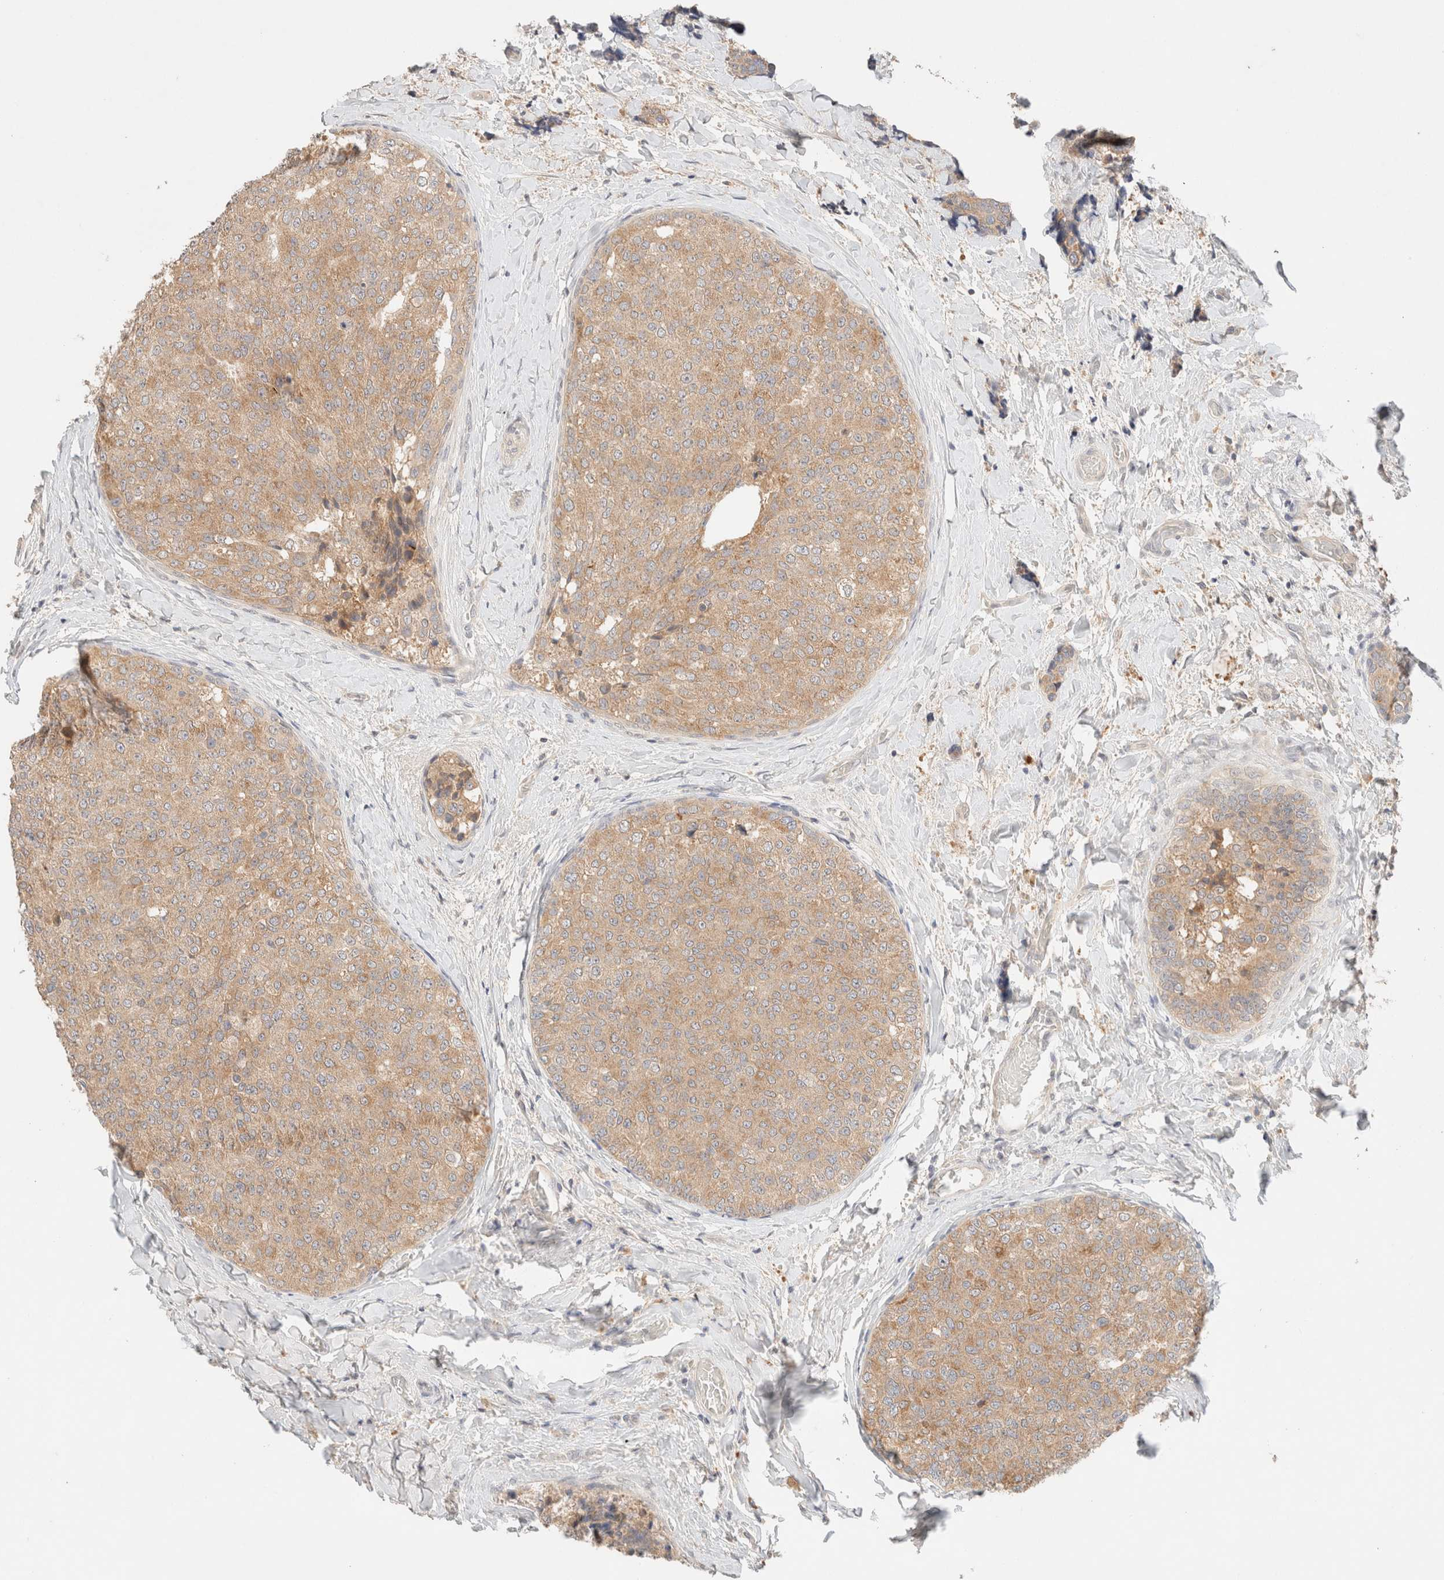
{"staining": {"intensity": "weak", "quantity": ">75%", "location": "cytoplasmic/membranous"}, "tissue": "breast cancer", "cell_type": "Tumor cells", "image_type": "cancer", "snomed": [{"axis": "morphology", "description": "Normal tissue, NOS"}, {"axis": "morphology", "description": "Duct carcinoma"}, {"axis": "topography", "description": "Breast"}], "caption": "There is low levels of weak cytoplasmic/membranous positivity in tumor cells of breast infiltrating ductal carcinoma, as demonstrated by immunohistochemical staining (brown color).", "gene": "SARM1", "patient": {"sex": "female", "age": 43}}